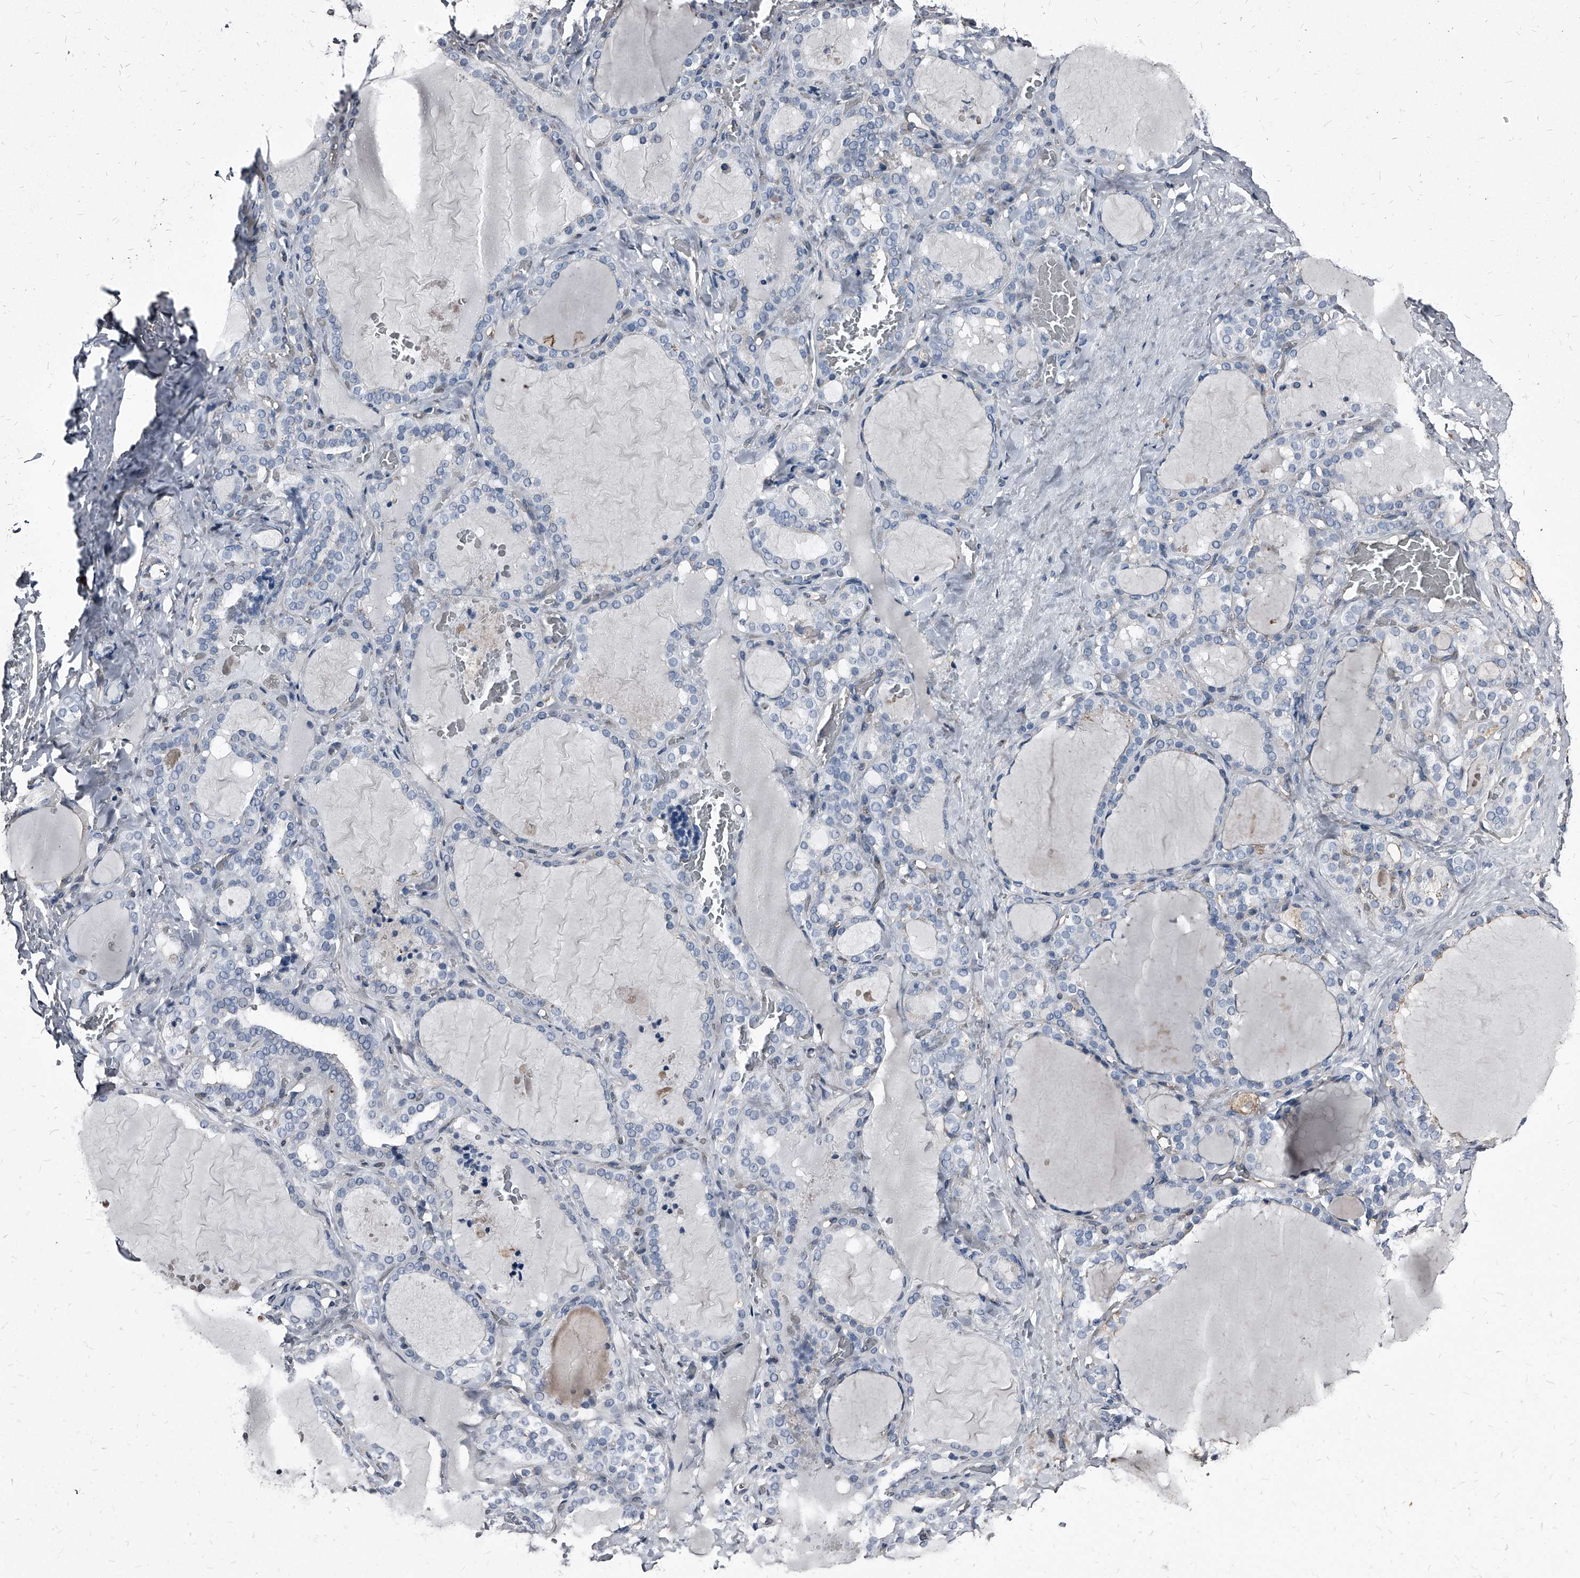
{"staining": {"intensity": "negative", "quantity": "none", "location": "none"}, "tissue": "thyroid gland", "cell_type": "Glandular cells", "image_type": "normal", "snomed": [{"axis": "morphology", "description": "Normal tissue, NOS"}, {"axis": "topography", "description": "Thyroid gland"}], "caption": "A high-resolution histopathology image shows IHC staining of normal thyroid gland, which reveals no significant positivity in glandular cells.", "gene": "PGLYRP3", "patient": {"sex": "female", "age": 22}}